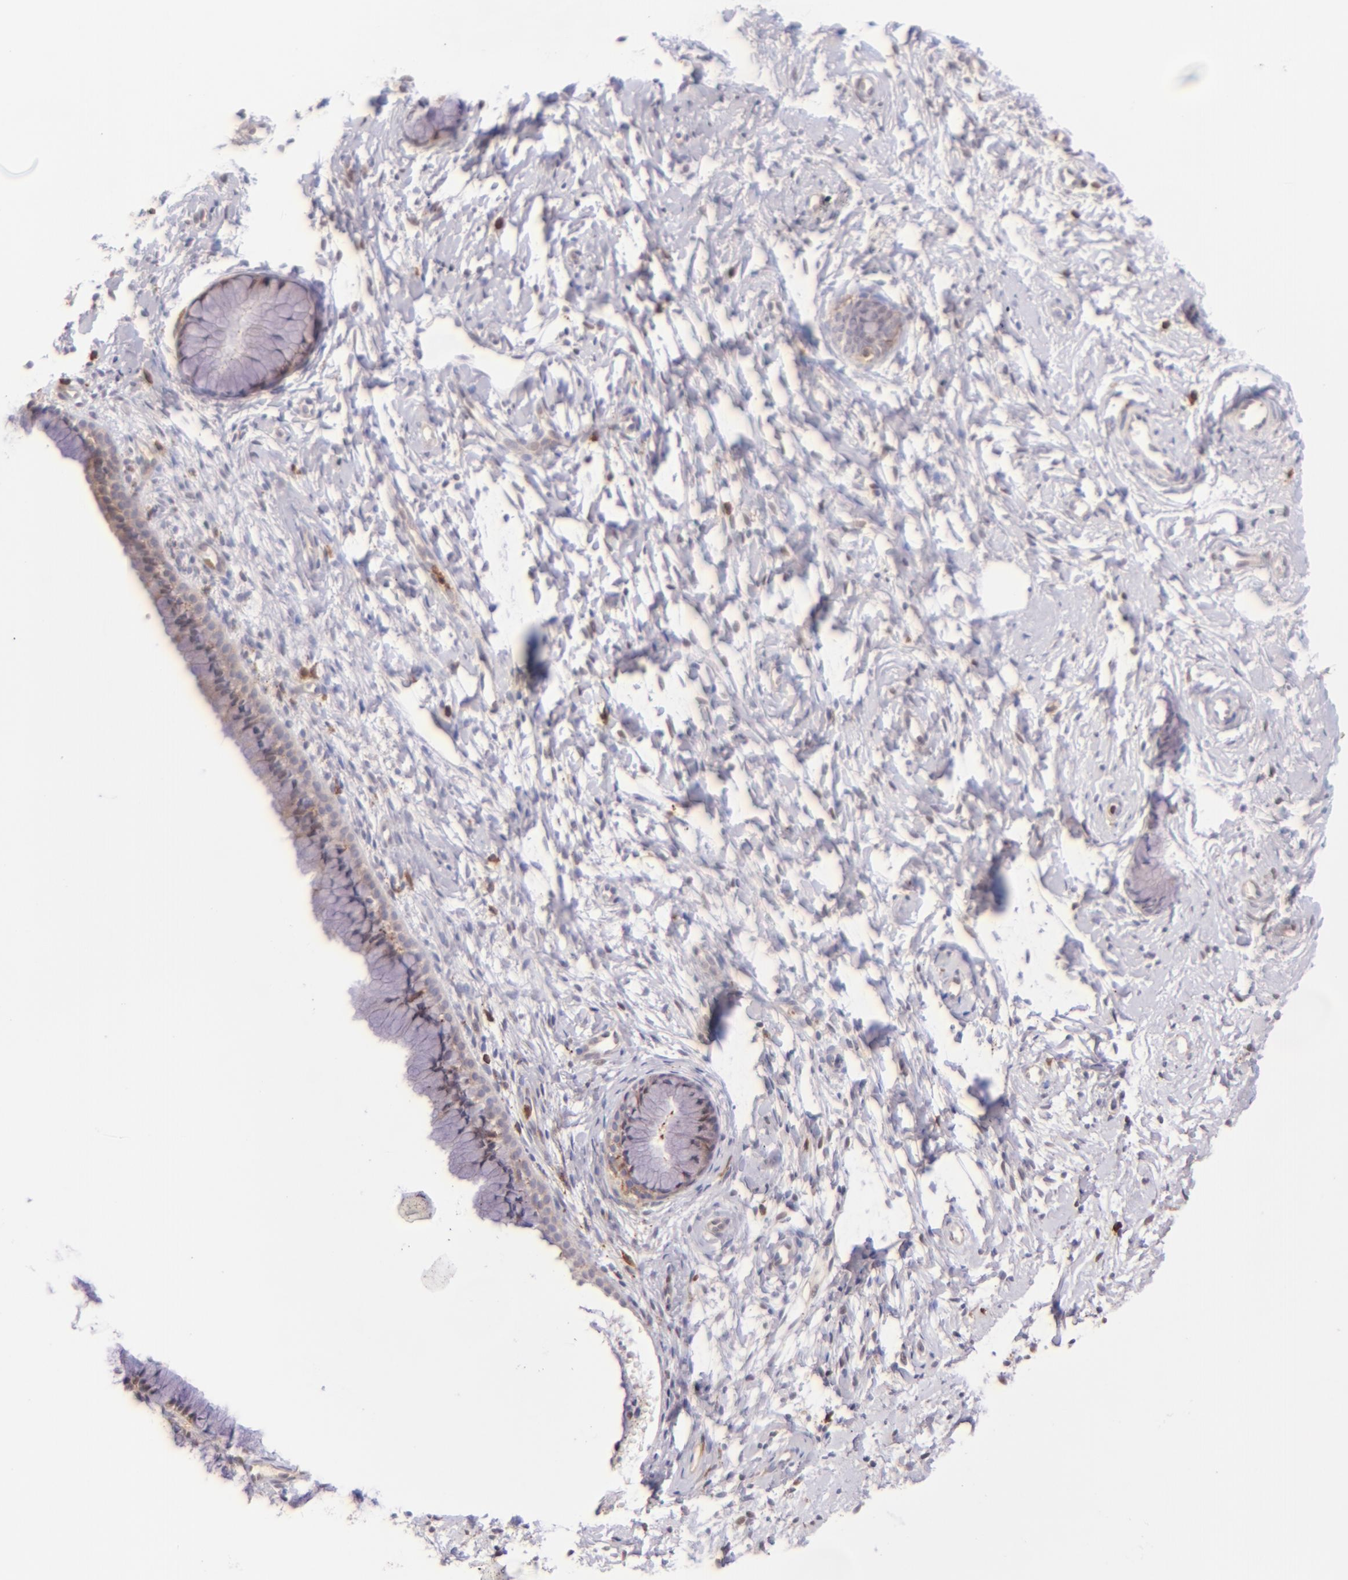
{"staining": {"intensity": "weak", "quantity": "25%-75%", "location": "cytoplasmic/membranous"}, "tissue": "cervix", "cell_type": "Glandular cells", "image_type": "normal", "snomed": [{"axis": "morphology", "description": "Normal tissue, NOS"}, {"axis": "topography", "description": "Cervix"}], "caption": "Brown immunohistochemical staining in benign cervix demonstrates weak cytoplasmic/membranous positivity in approximately 25%-75% of glandular cells.", "gene": "BTK", "patient": {"sex": "female", "age": 46}}